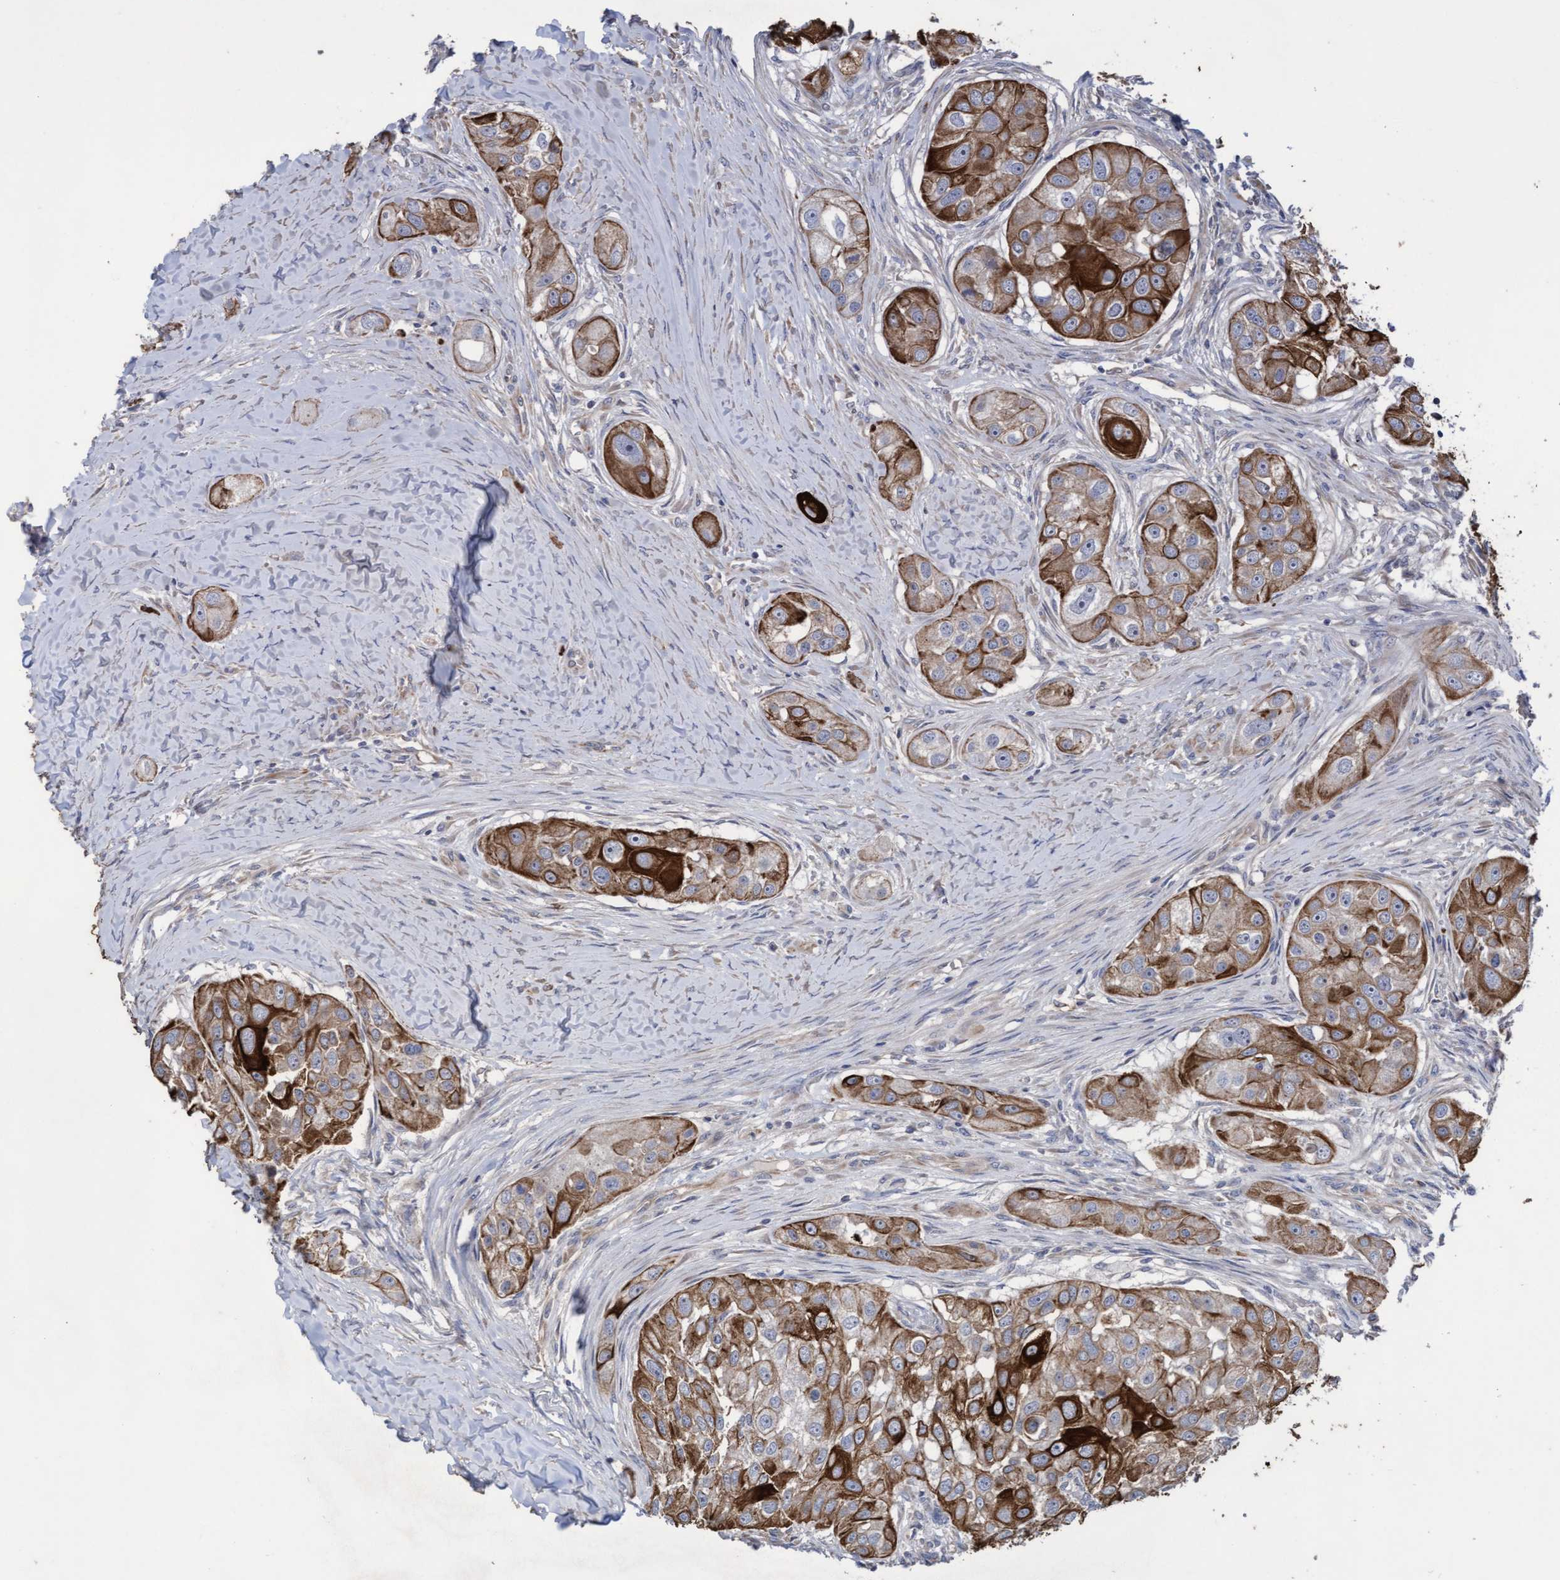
{"staining": {"intensity": "strong", "quantity": "25%-75%", "location": "cytoplasmic/membranous"}, "tissue": "head and neck cancer", "cell_type": "Tumor cells", "image_type": "cancer", "snomed": [{"axis": "morphology", "description": "Normal tissue, NOS"}, {"axis": "morphology", "description": "Squamous cell carcinoma, NOS"}, {"axis": "topography", "description": "Skeletal muscle"}, {"axis": "topography", "description": "Head-Neck"}], "caption": "Head and neck squamous cell carcinoma stained for a protein (brown) exhibits strong cytoplasmic/membranous positive positivity in about 25%-75% of tumor cells.", "gene": "KRT24", "patient": {"sex": "male", "age": 51}}